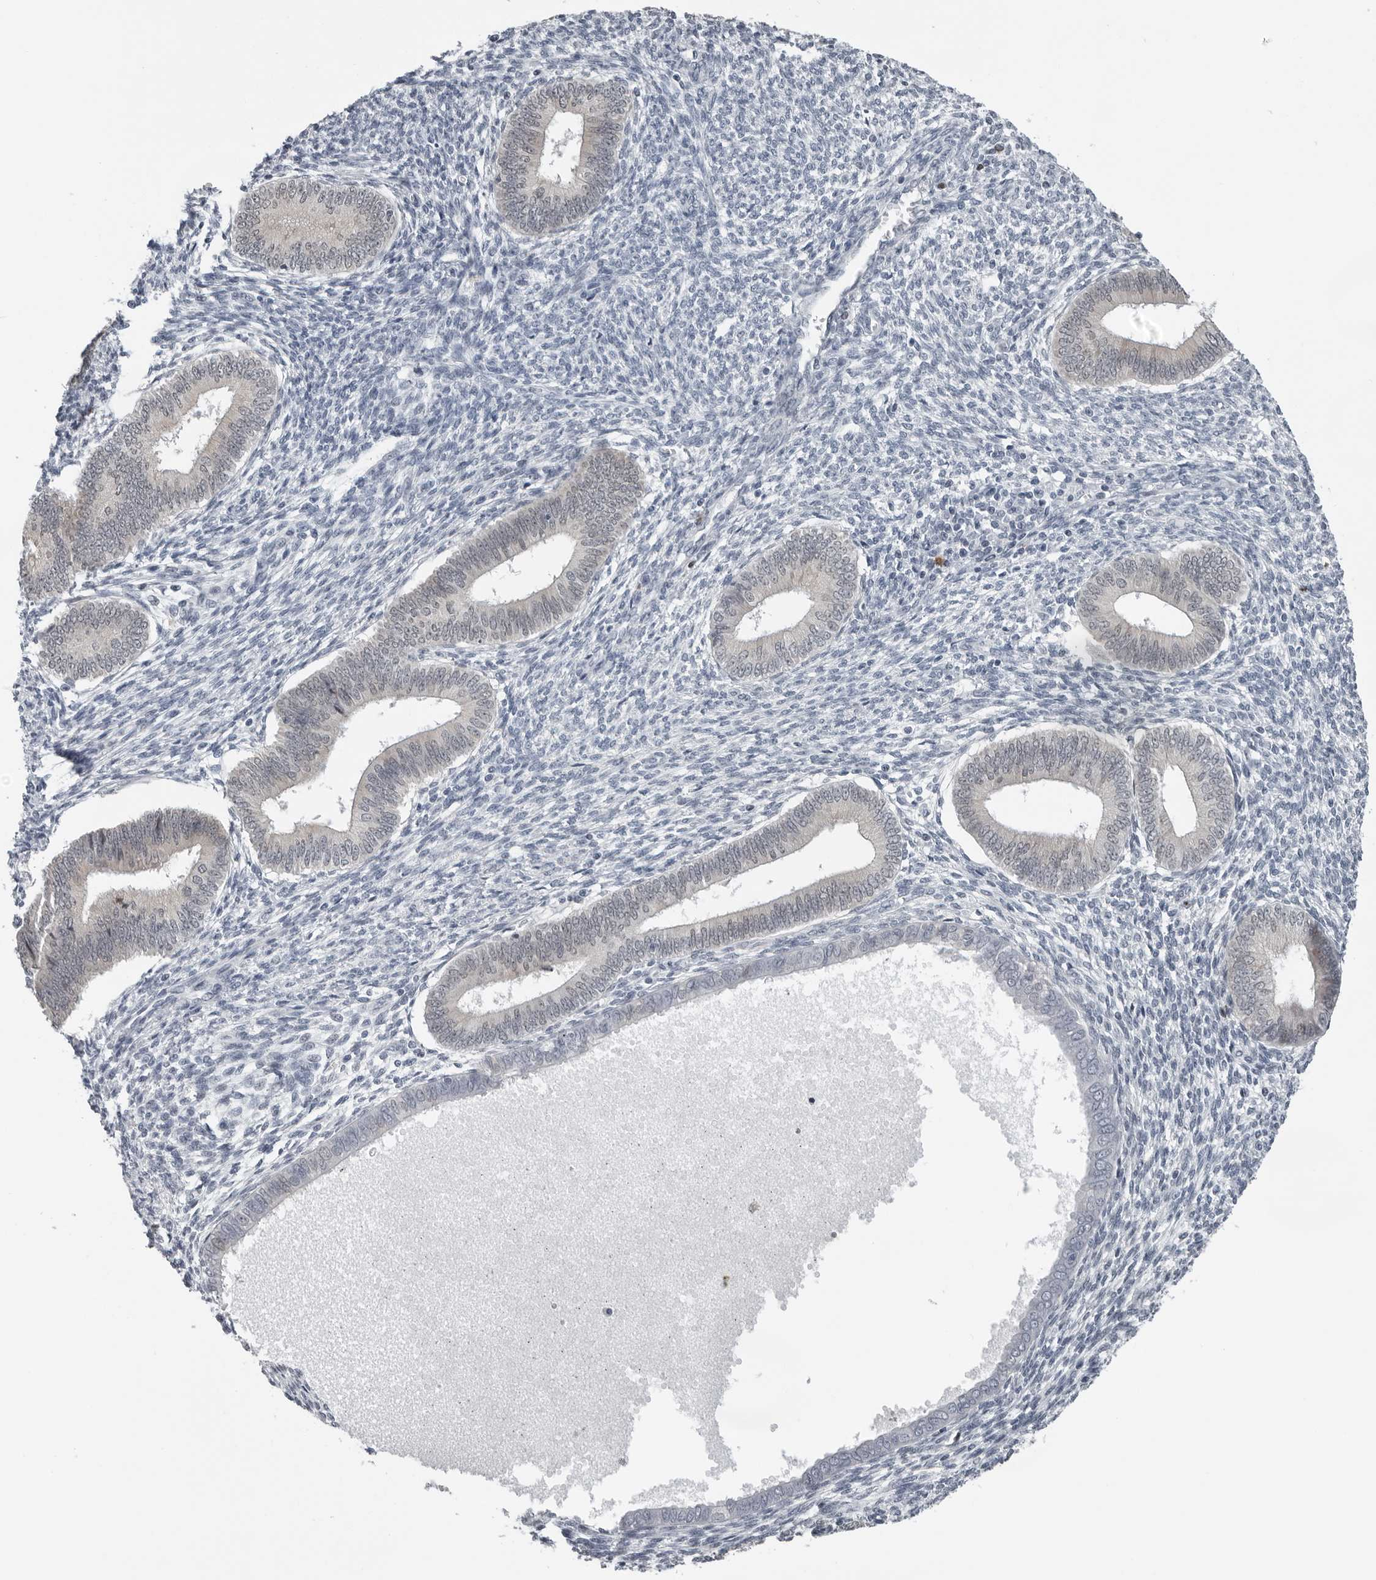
{"staining": {"intensity": "negative", "quantity": "none", "location": "none"}, "tissue": "endometrium", "cell_type": "Cells in endometrial stroma", "image_type": "normal", "snomed": [{"axis": "morphology", "description": "Normal tissue, NOS"}, {"axis": "topography", "description": "Endometrium"}], "caption": "Immunohistochemistry (IHC) micrograph of benign endometrium: endometrium stained with DAB exhibits no significant protein positivity in cells in endometrial stroma.", "gene": "PPP1R42", "patient": {"sex": "female", "age": 46}}